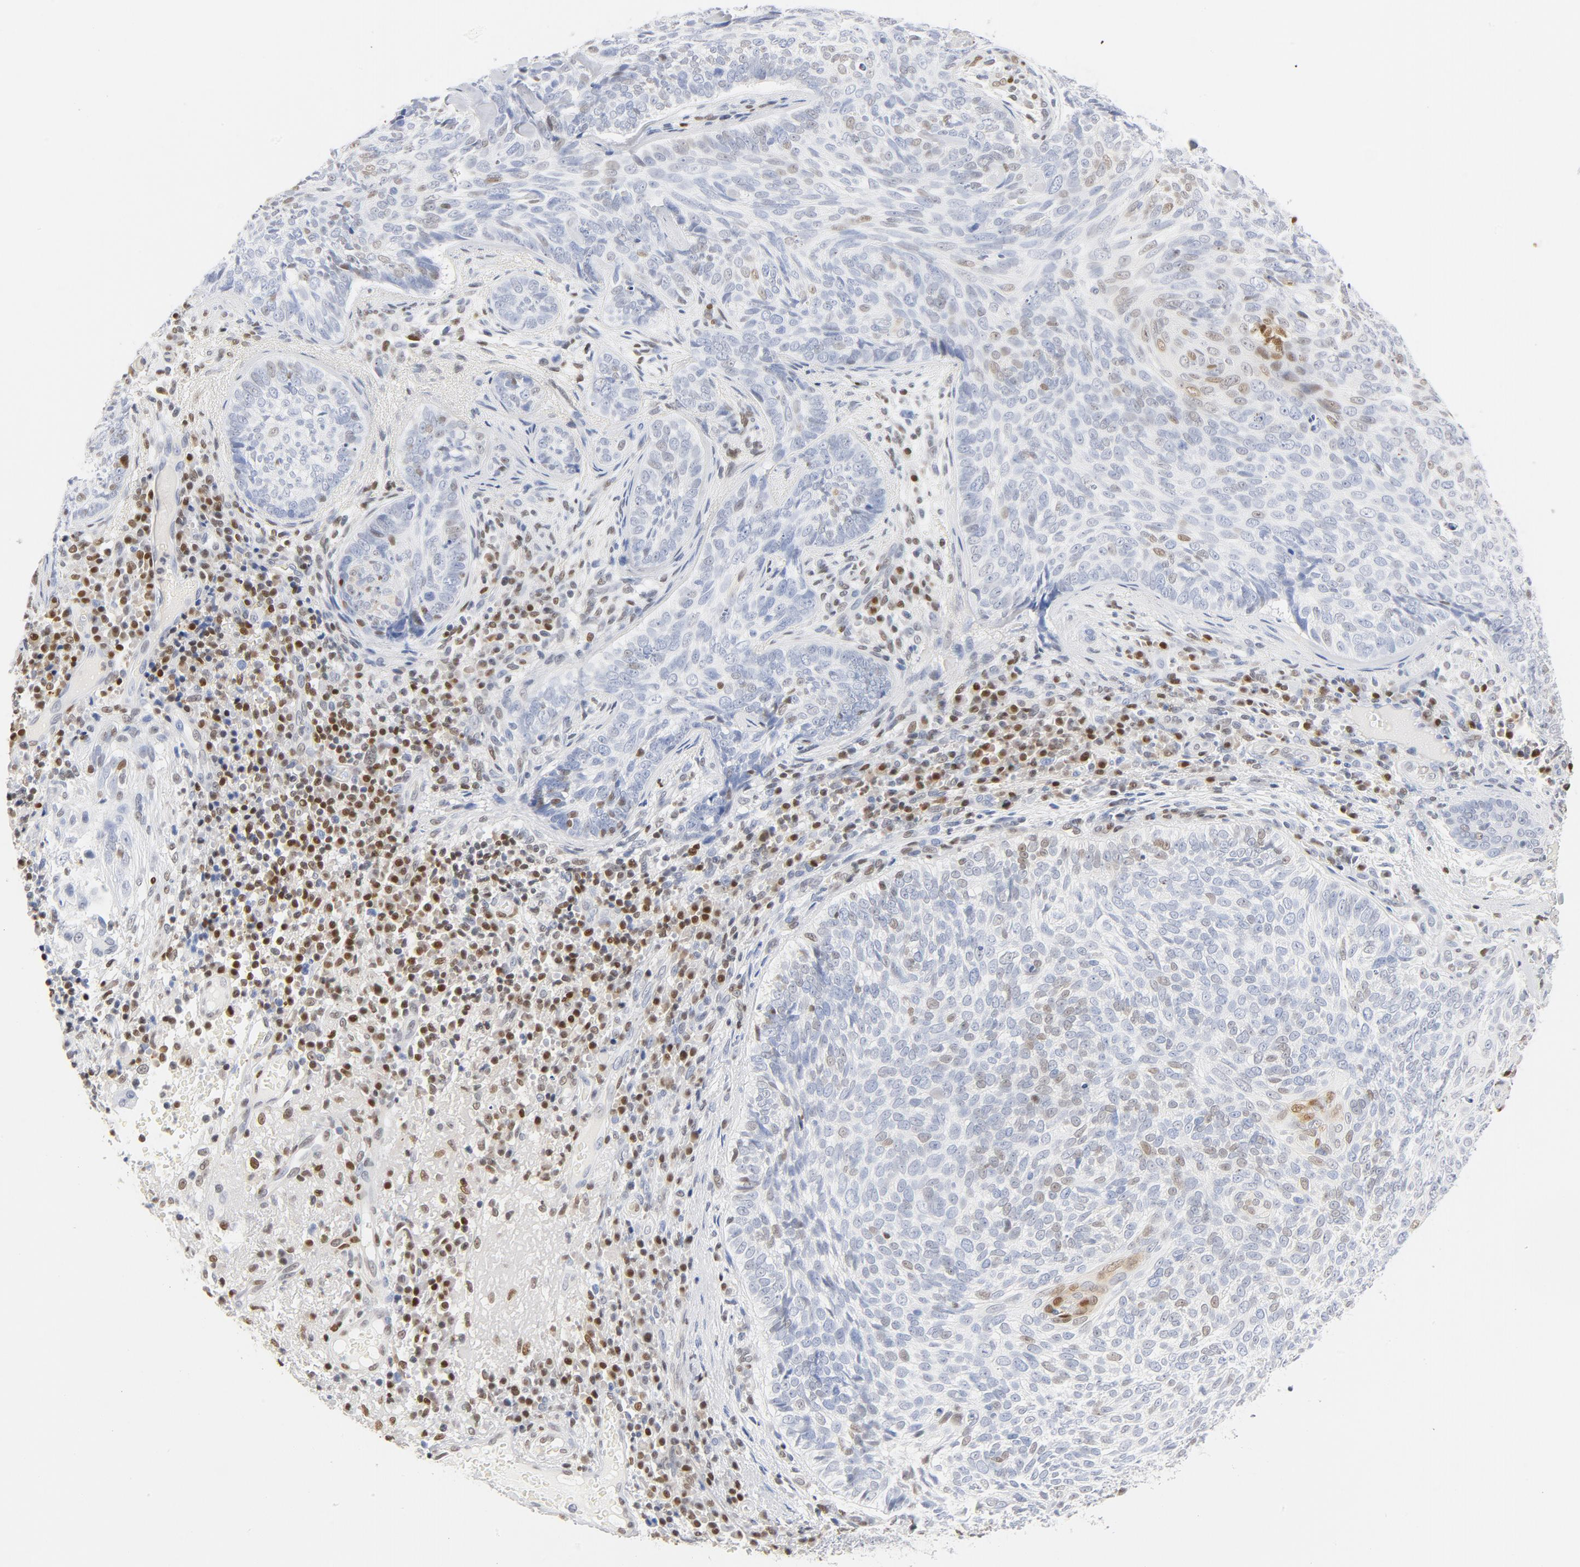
{"staining": {"intensity": "moderate", "quantity": "25%-75%", "location": "nuclear"}, "tissue": "skin cancer", "cell_type": "Tumor cells", "image_type": "cancer", "snomed": [{"axis": "morphology", "description": "Basal cell carcinoma"}, {"axis": "topography", "description": "Skin"}], "caption": "Immunohistochemistry (IHC) of skin basal cell carcinoma exhibits medium levels of moderate nuclear staining in approximately 25%-75% of tumor cells. The staining was performed using DAB (3,3'-diaminobenzidine) to visualize the protein expression in brown, while the nuclei were stained in blue with hematoxylin (Magnification: 20x).", "gene": "CDKN1B", "patient": {"sex": "male", "age": 72}}